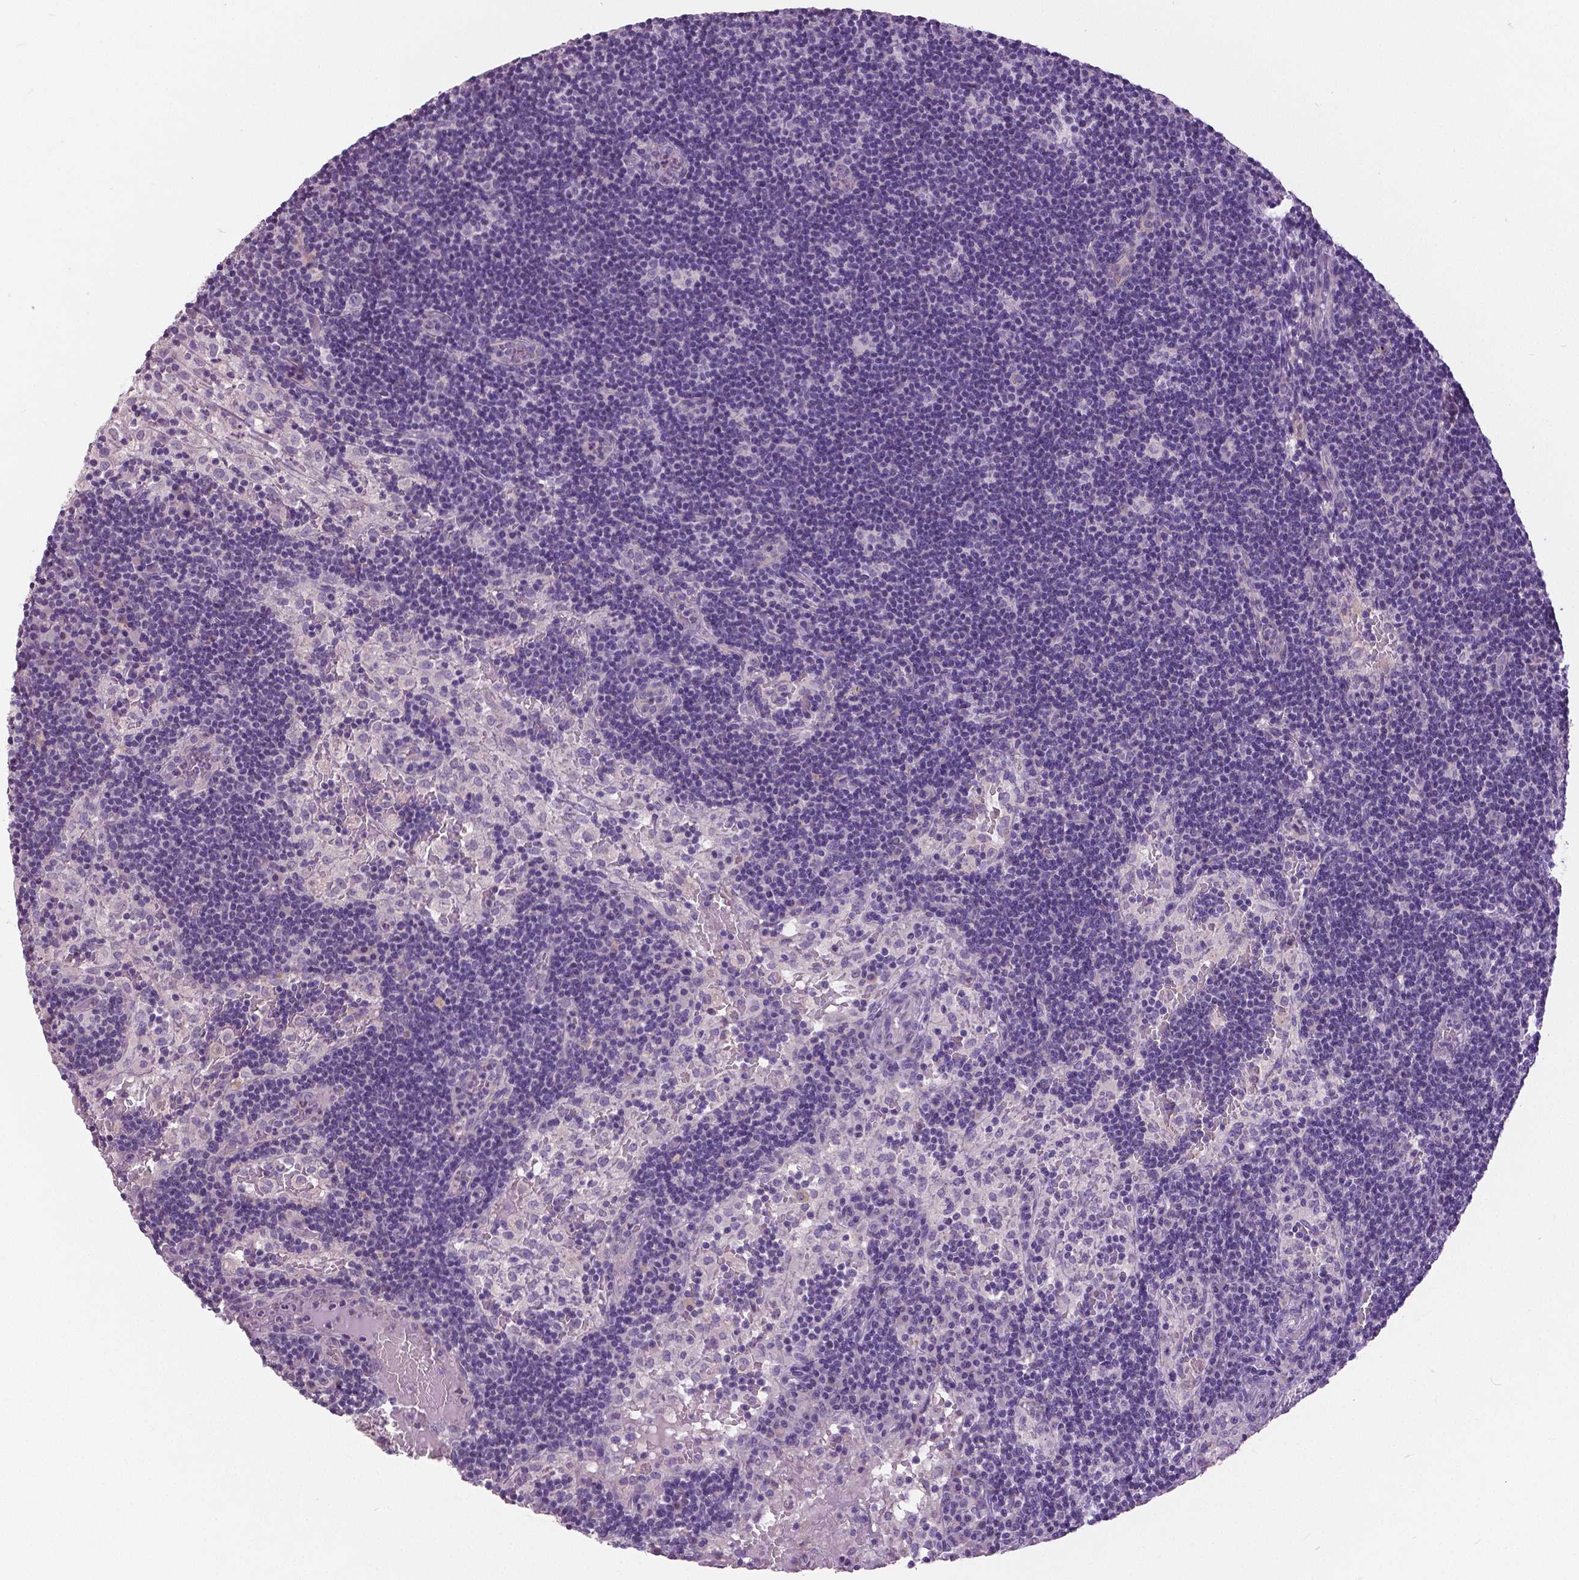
{"staining": {"intensity": "negative", "quantity": "none", "location": "none"}, "tissue": "lymph node", "cell_type": "Germinal center cells", "image_type": "normal", "snomed": [{"axis": "morphology", "description": "Normal tissue, NOS"}, {"axis": "topography", "description": "Lymph node"}], "caption": "IHC photomicrograph of benign lymph node: human lymph node stained with DAB demonstrates no significant protein expression in germinal center cells.", "gene": "FOXA1", "patient": {"sex": "male", "age": 62}}